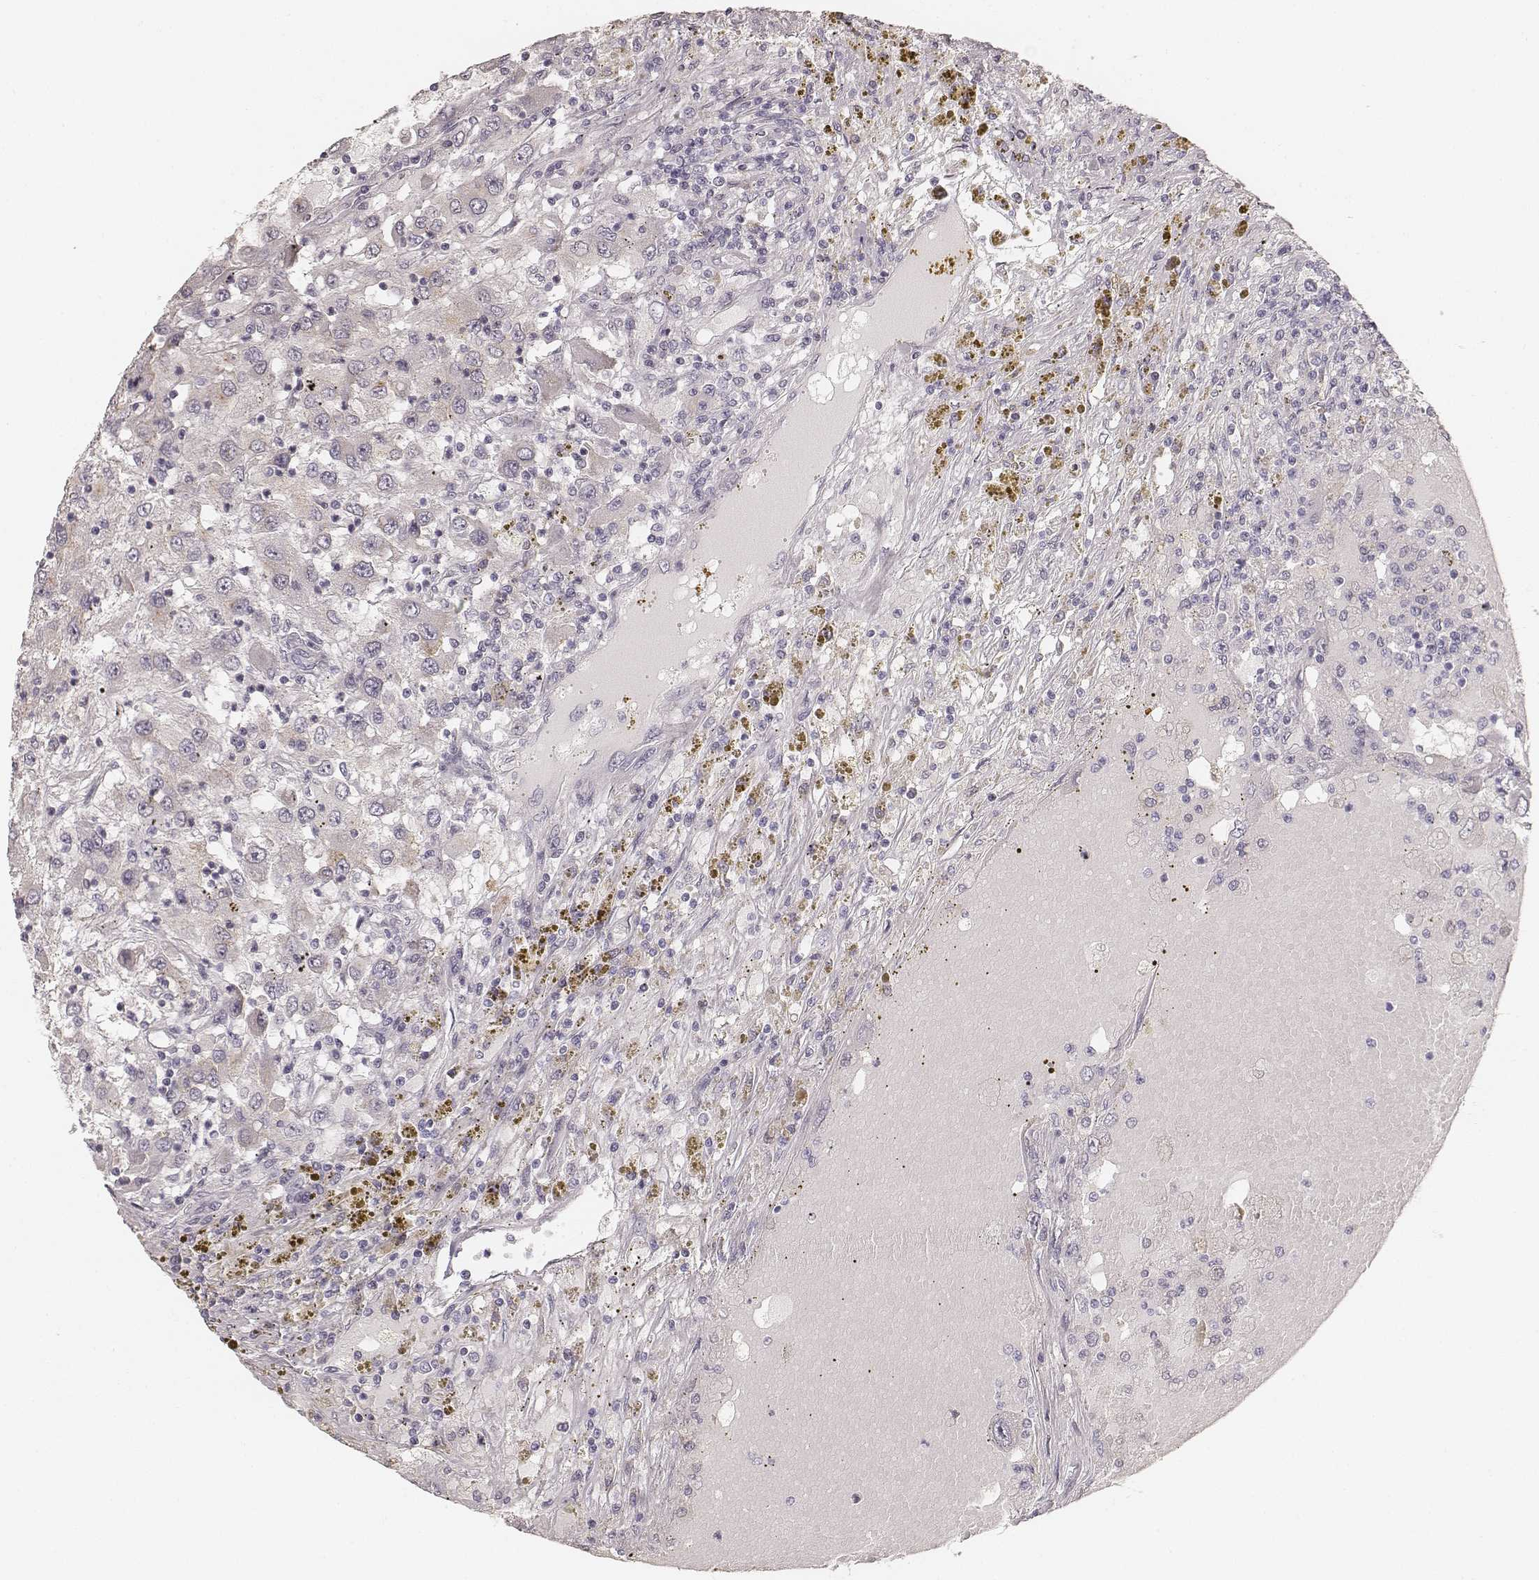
{"staining": {"intensity": "negative", "quantity": "none", "location": "none"}, "tissue": "renal cancer", "cell_type": "Tumor cells", "image_type": "cancer", "snomed": [{"axis": "morphology", "description": "Adenocarcinoma, NOS"}, {"axis": "topography", "description": "Kidney"}], "caption": "Image shows no significant protein expression in tumor cells of renal cancer.", "gene": "HNF4G", "patient": {"sex": "female", "age": 67}}